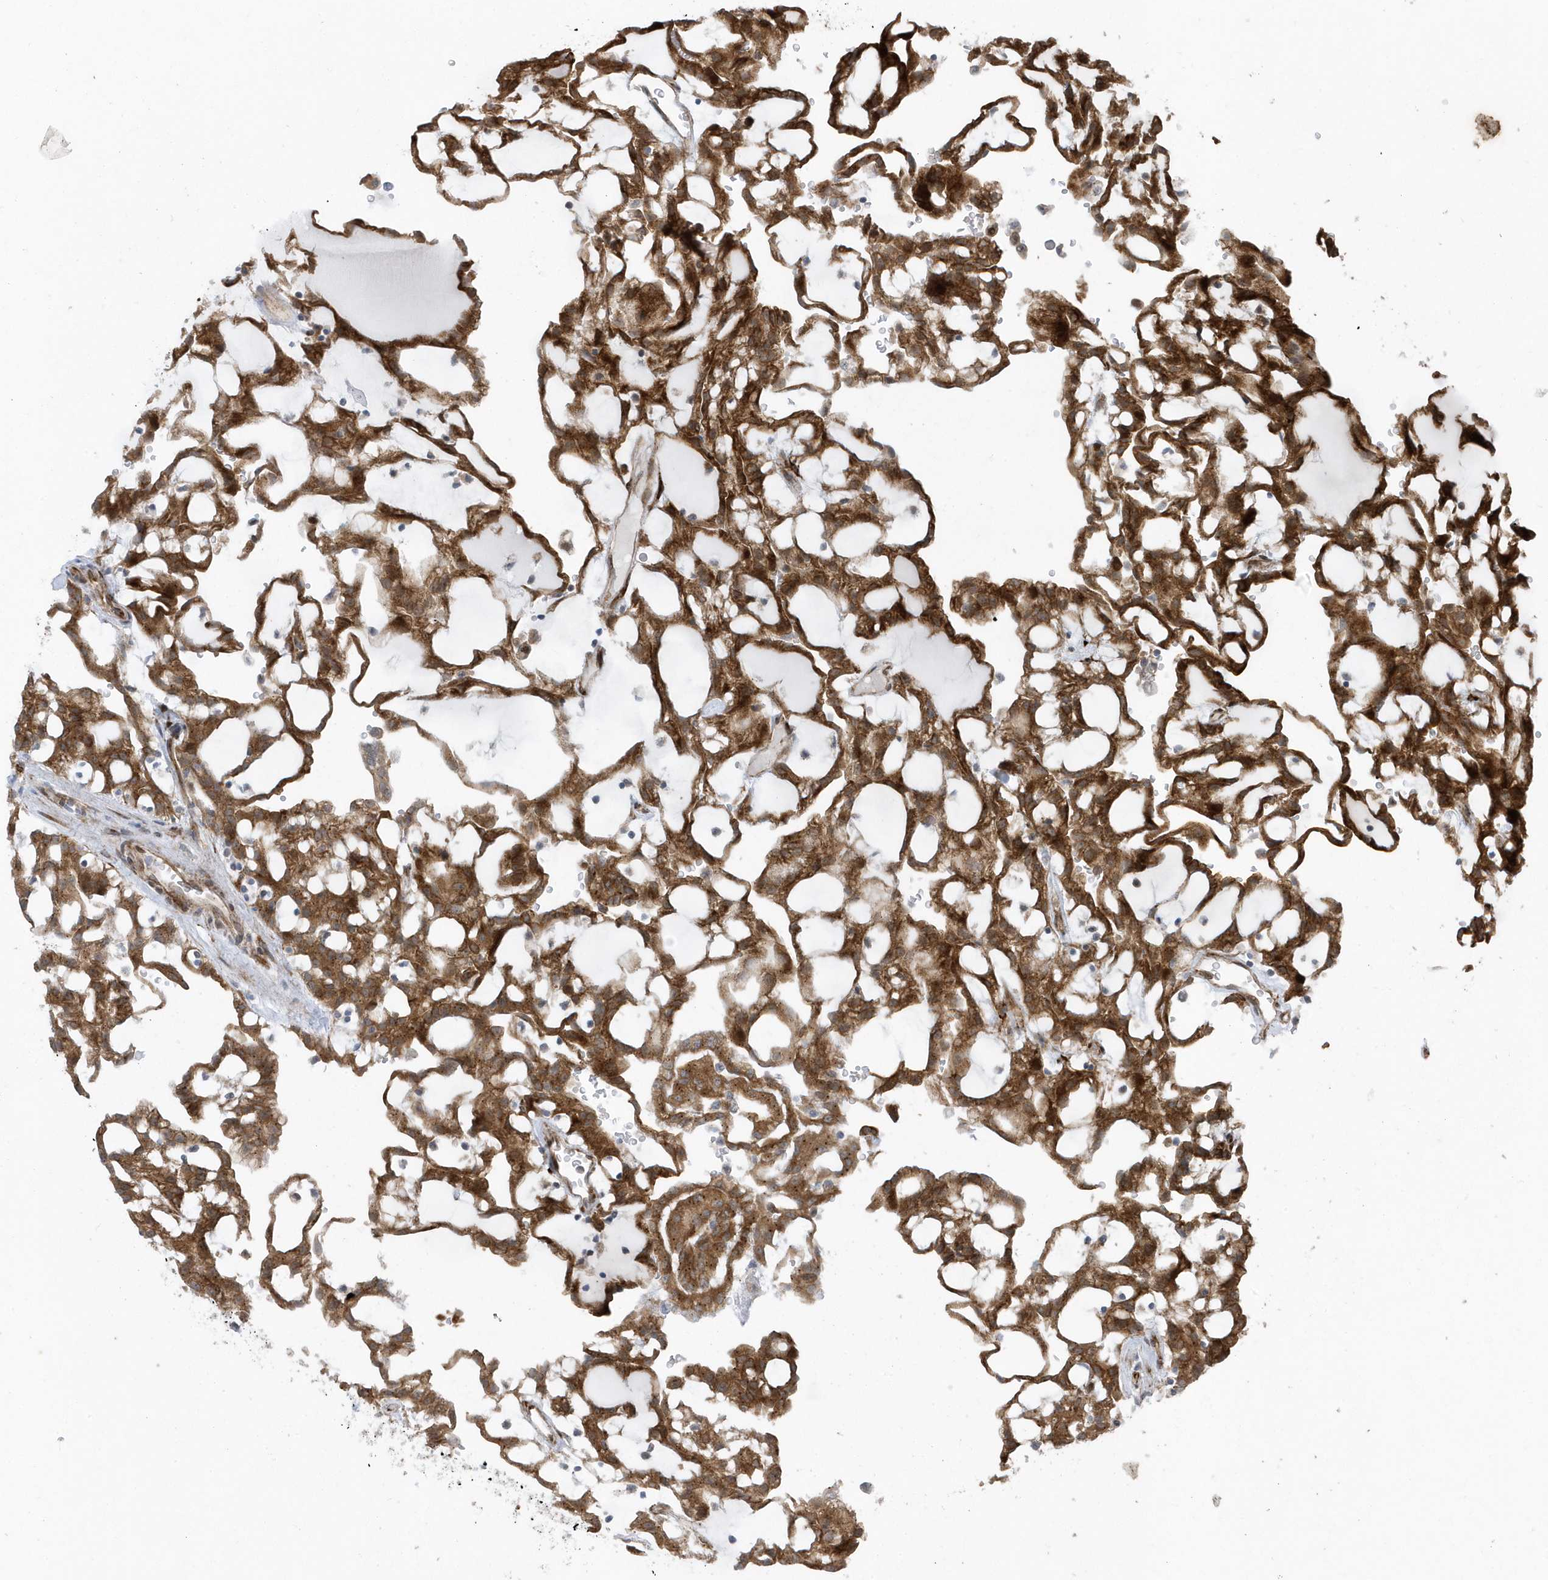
{"staining": {"intensity": "moderate", "quantity": ">75%", "location": "cytoplasmic/membranous"}, "tissue": "renal cancer", "cell_type": "Tumor cells", "image_type": "cancer", "snomed": [{"axis": "morphology", "description": "Adenocarcinoma, NOS"}, {"axis": "topography", "description": "Kidney"}], "caption": "Immunohistochemical staining of human renal cancer exhibits medium levels of moderate cytoplasmic/membranous protein expression in about >75% of tumor cells. The protein is stained brown, and the nuclei are stained in blue (DAB IHC with brightfield microscopy, high magnification).", "gene": "FAM98A", "patient": {"sex": "male", "age": 63}}